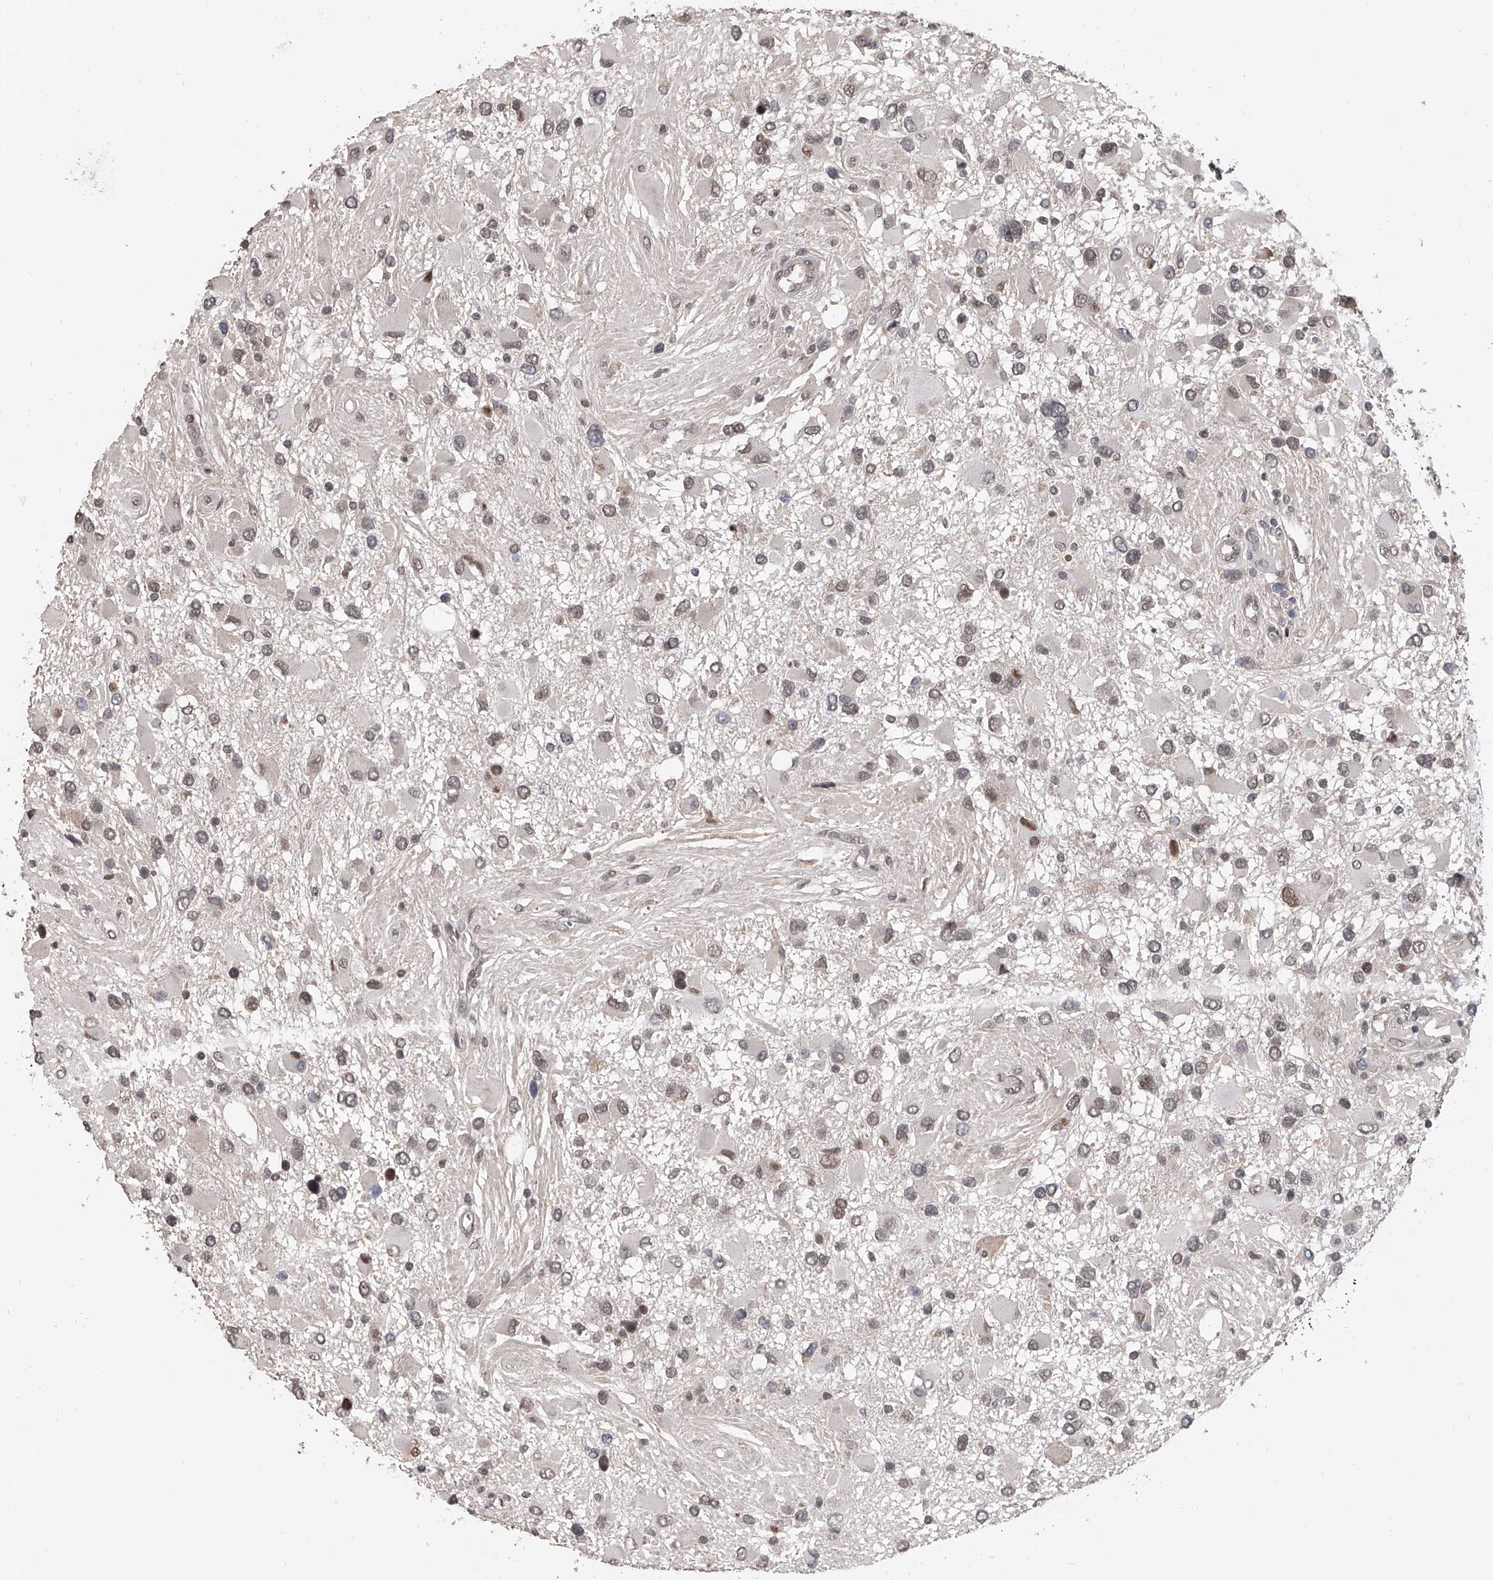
{"staining": {"intensity": "negative", "quantity": "none", "location": "none"}, "tissue": "glioma", "cell_type": "Tumor cells", "image_type": "cancer", "snomed": [{"axis": "morphology", "description": "Glioma, malignant, High grade"}, {"axis": "topography", "description": "Brain"}], "caption": "Immunohistochemistry photomicrograph of neoplastic tissue: human glioma stained with DAB (3,3'-diaminobenzidine) exhibits no significant protein positivity in tumor cells.", "gene": "ZNF426", "patient": {"sex": "male", "age": 53}}